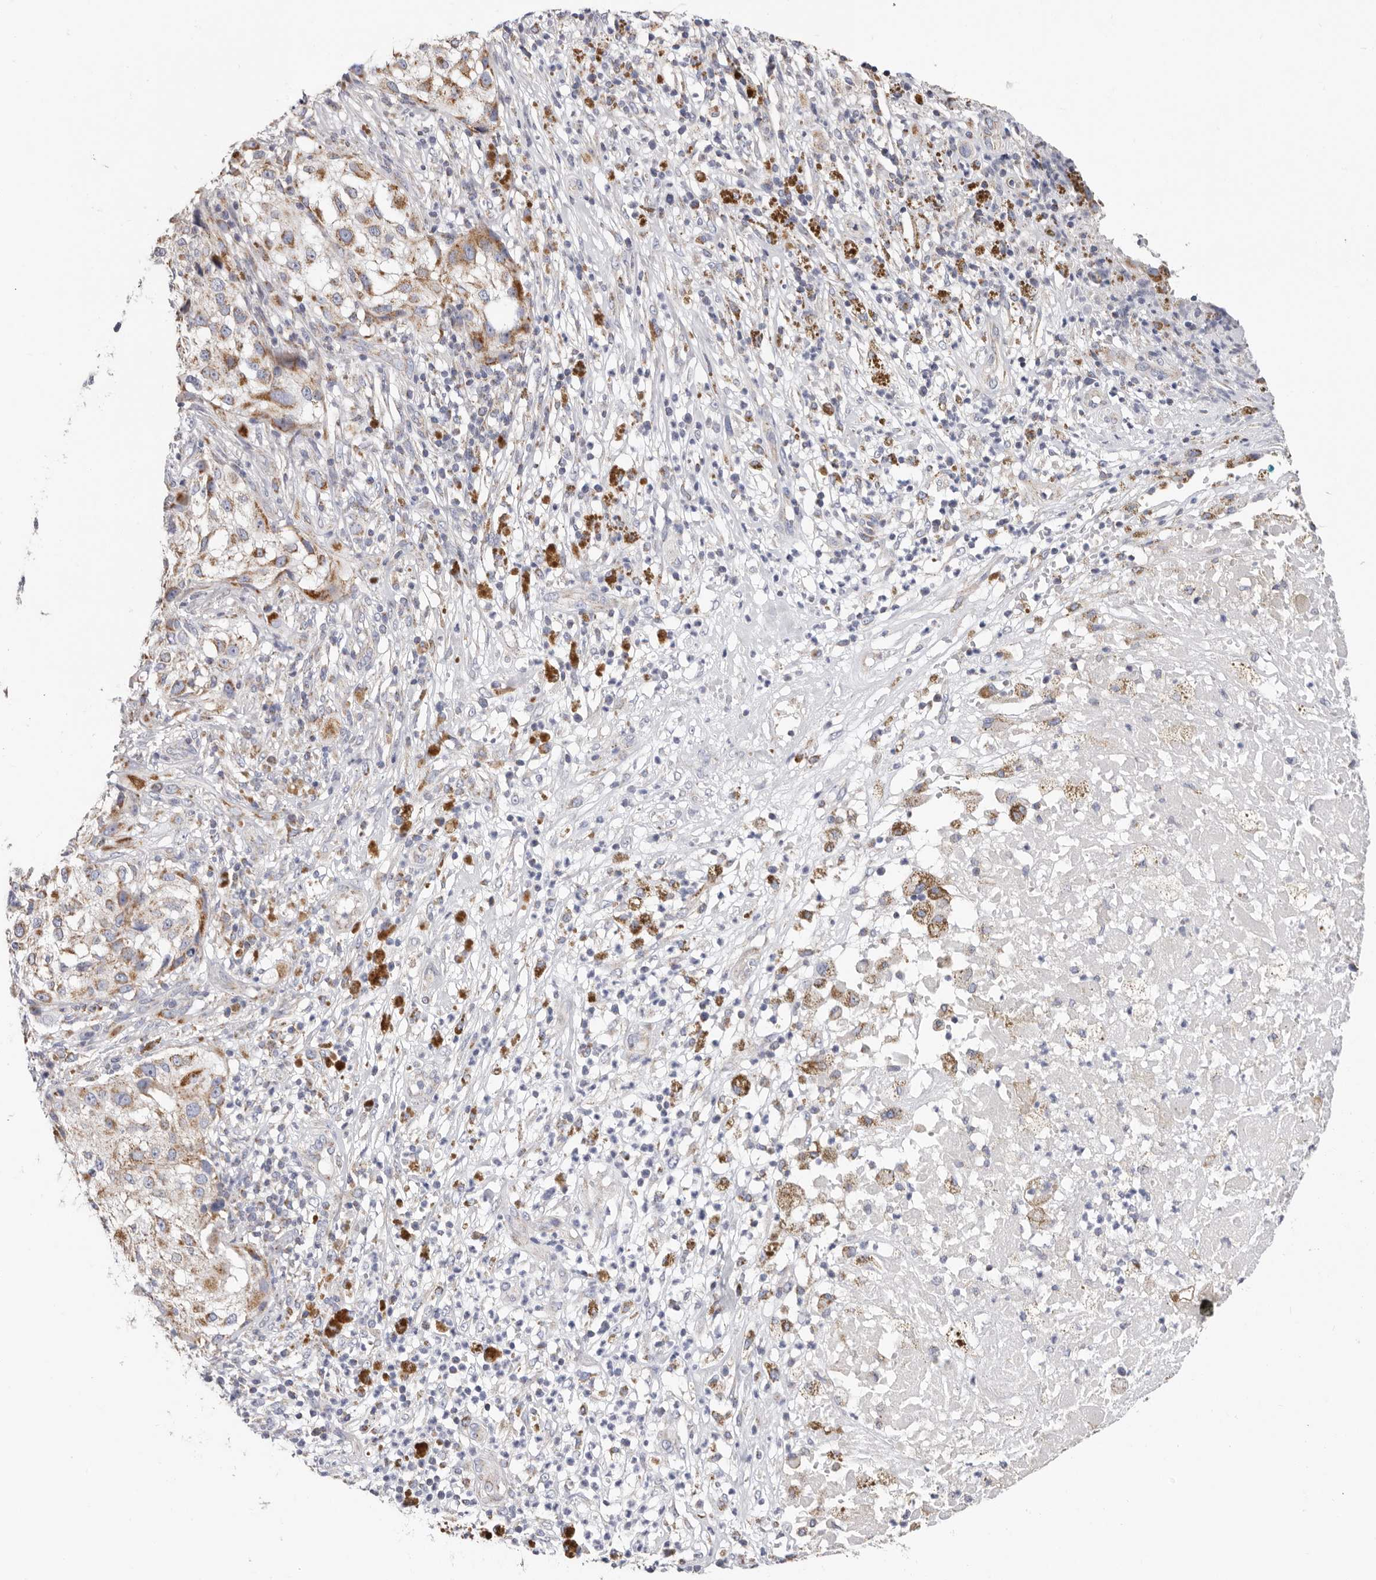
{"staining": {"intensity": "moderate", "quantity": ">75%", "location": "cytoplasmic/membranous"}, "tissue": "melanoma", "cell_type": "Tumor cells", "image_type": "cancer", "snomed": [{"axis": "morphology", "description": "Necrosis, NOS"}, {"axis": "morphology", "description": "Malignant melanoma, NOS"}, {"axis": "topography", "description": "Skin"}], "caption": "Tumor cells reveal moderate cytoplasmic/membranous staining in approximately >75% of cells in melanoma. (DAB IHC with brightfield microscopy, high magnification).", "gene": "RSPO2", "patient": {"sex": "female", "age": 87}}